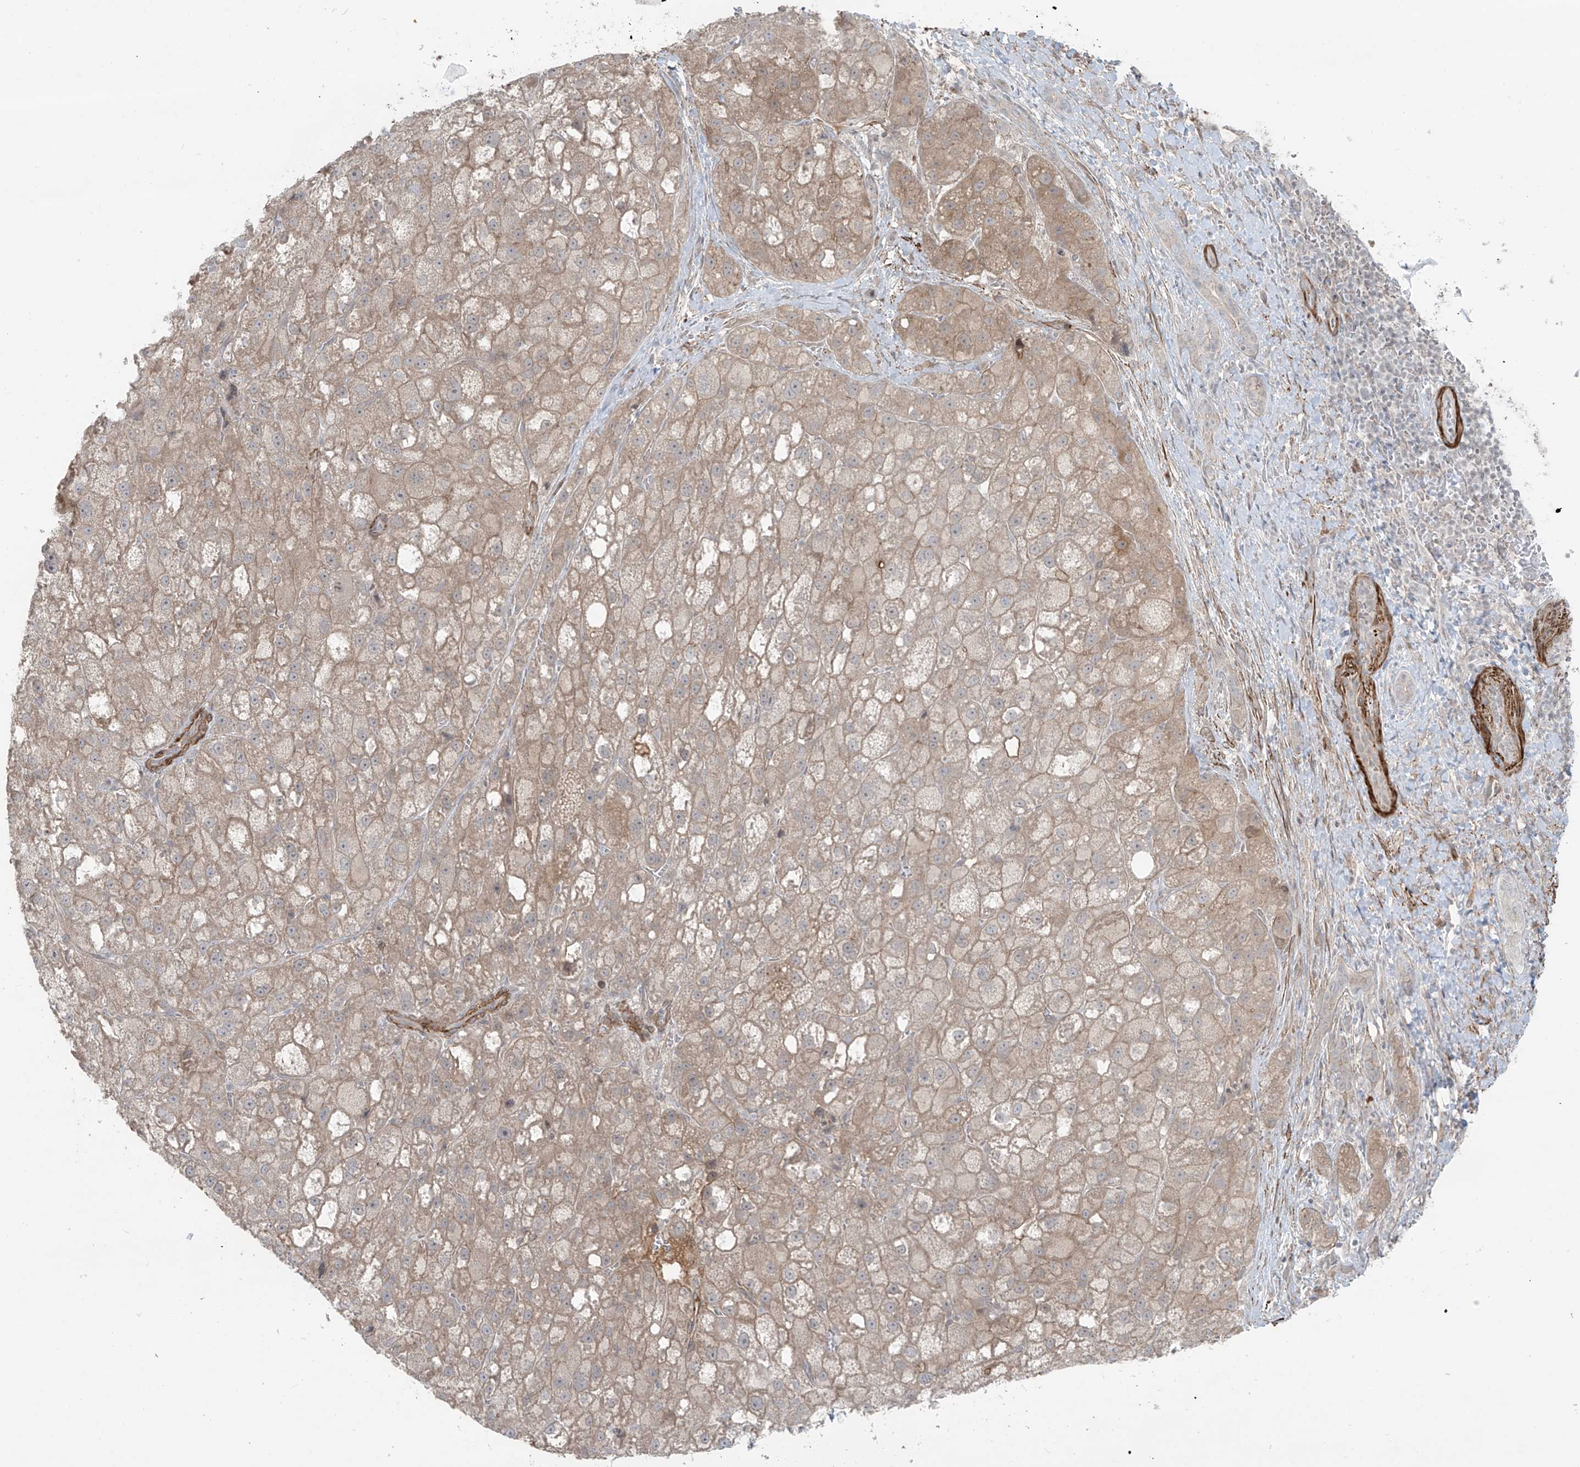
{"staining": {"intensity": "weak", "quantity": ">75%", "location": "cytoplasmic/membranous"}, "tissue": "liver cancer", "cell_type": "Tumor cells", "image_type": "cancer", "snomed": [{"axis": "morphology", "description": "Carcinoma, Hepatocellular, NOS"}, {"axis": "topography", "description": "Liver"}], "caption": "An immunohistochemistry histopathology image of tumor tissue is shown. Protein staining in brown shows weak cytoplasmic/membranous positivity in liver cancer (hepatocellular carcinoma) within tumor cells.", "gene": "RASGEF1A", "patient": {"sex": "male", "age": 57}}